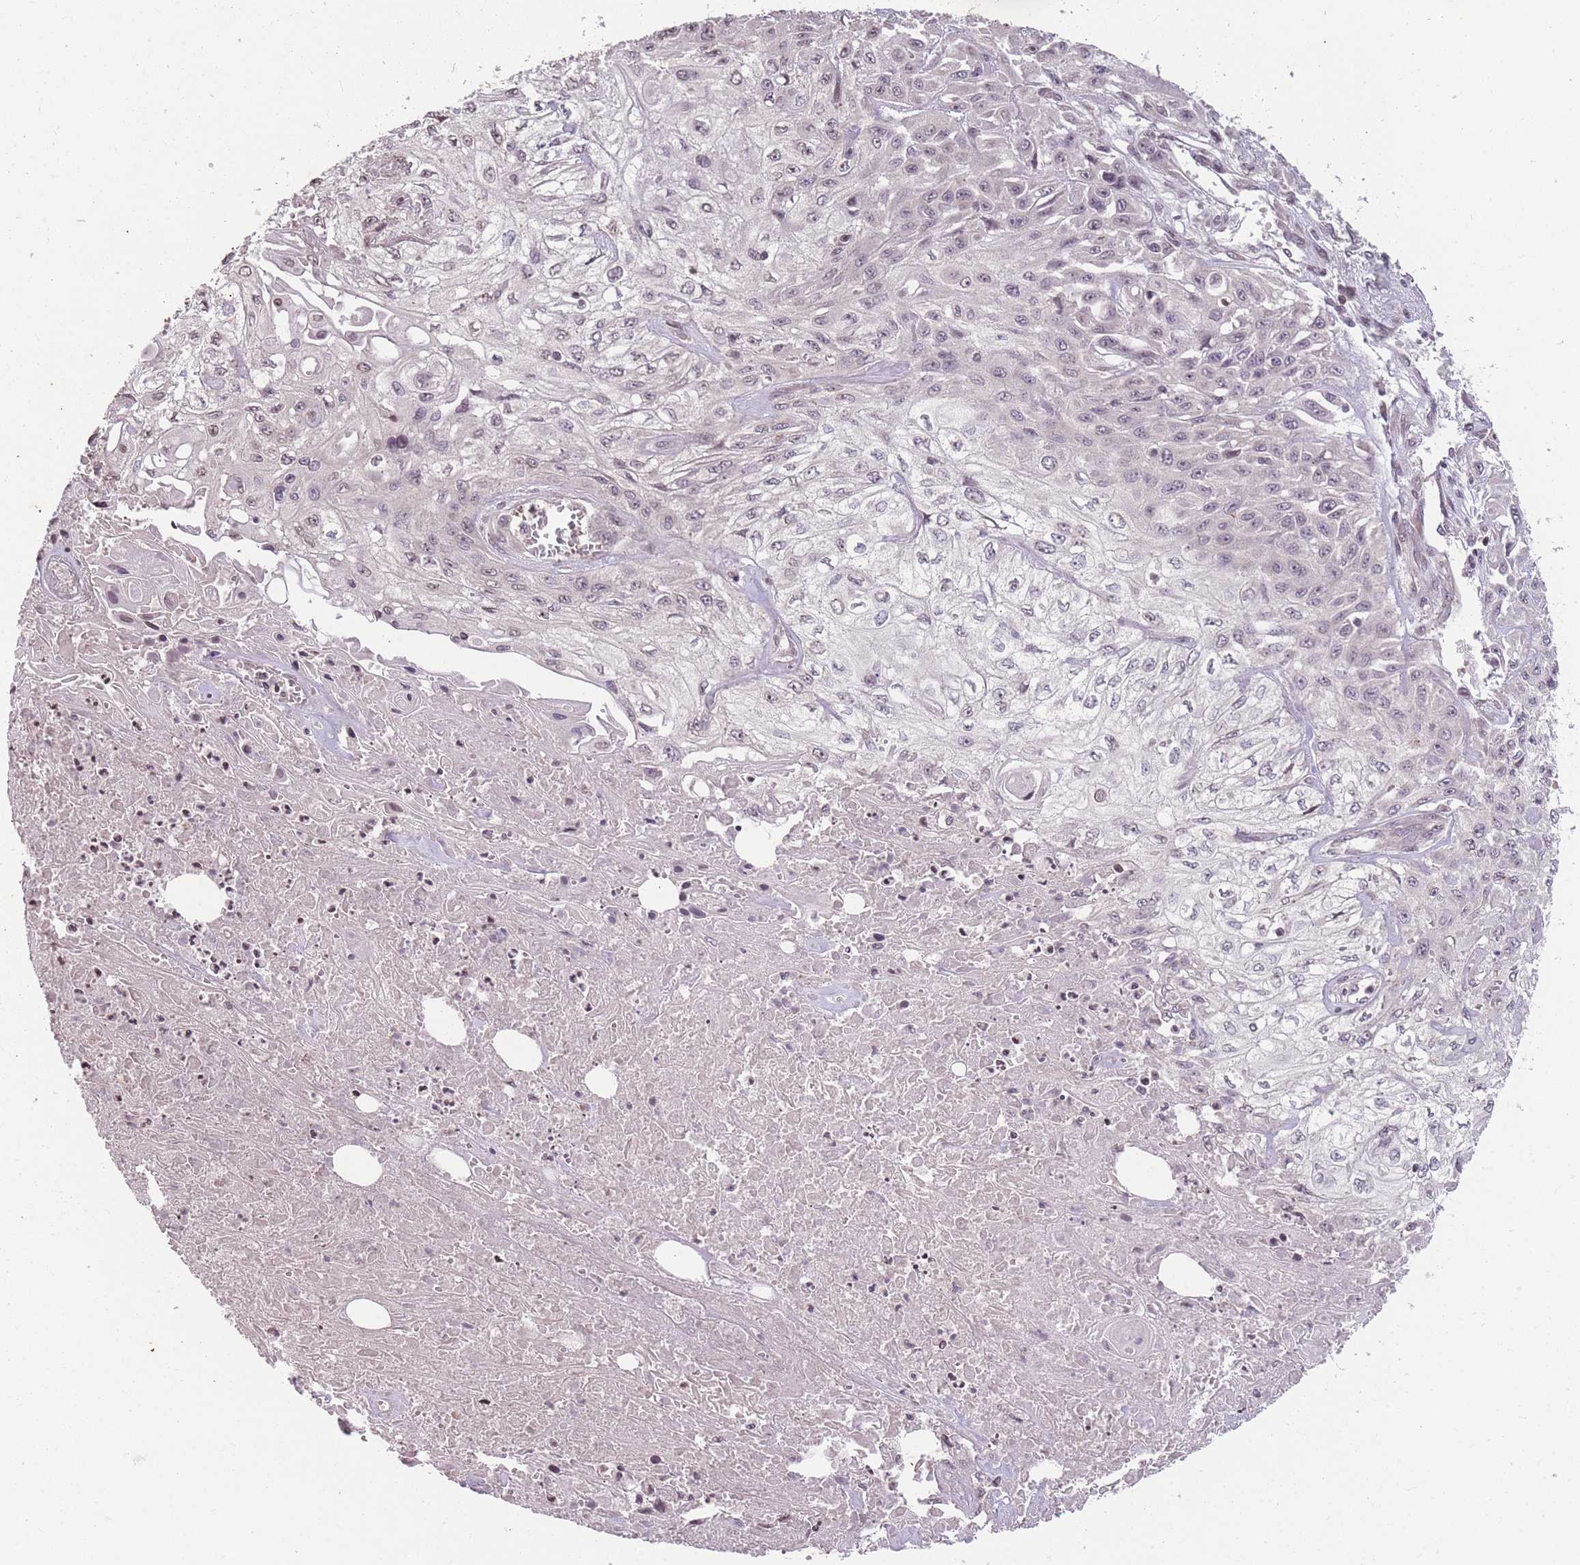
{"staining": {"intensity": "weak", "quantity": "25%-75%", "location": "nuclear"}, "tissue": "skin cancer", "cell_type": "Tumor cells", "image_type": "cancer", "snomed": [{"axis": "morphology", "description": "Squamous cell carcinoma, NOS"}, {"axis": "morphology", "description": "Squamous cell carcinoma, metastatic, NOS"}, {"axis": "topography", "description": "Skin"}, {"axis": "topography", "description": "Lymph node"}], "caption": "Brown immunohistochemical staining in squamous cell carcinoma (skin) demonstrates weak nuclear staining in about 25%-75% of tumor cells.", "gene": "GGT5", "patient": {"sex": "male", "age": 75}}